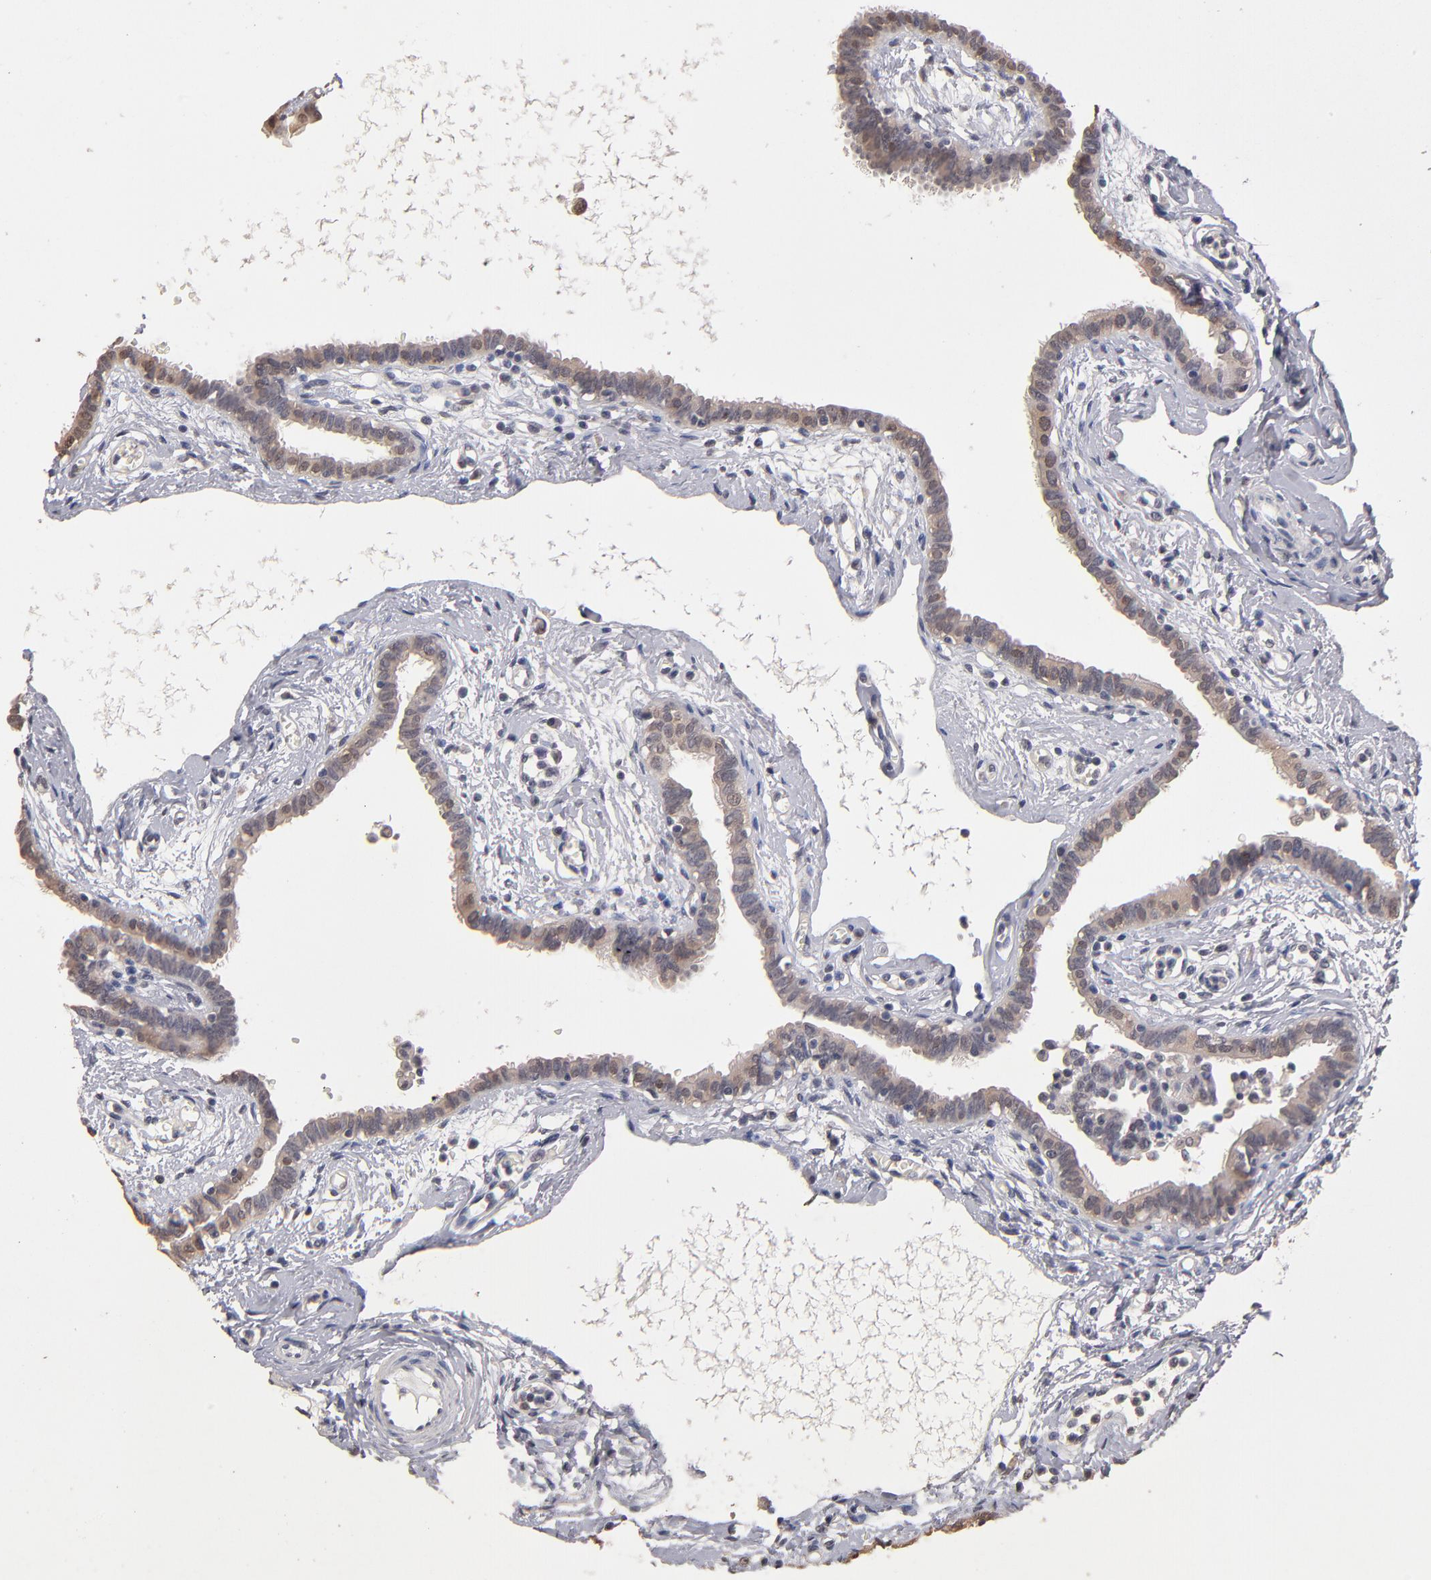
{"staining": {"intensity": "weak", "quantity": "25%-75%", "location": "cytoplasmic/membranous"}, "tissue": "fallopian tube", "cell_type": "Glandular cells", "image_type": "normal", "snomed": [{"axis": "morphology", "description": "Normal tissue, NOS"}, {"axis": "topography", "description": "Fallopian tube"}], "caption": "Immunohistochemistry of unremarkable human fallopian tube displays low levels of weak cytoplasmic/membranous positivity in approximately 25%-75% of glandular cells.", "gene": "PSMD10", "patient": {"sex": "female", "age": 54}}